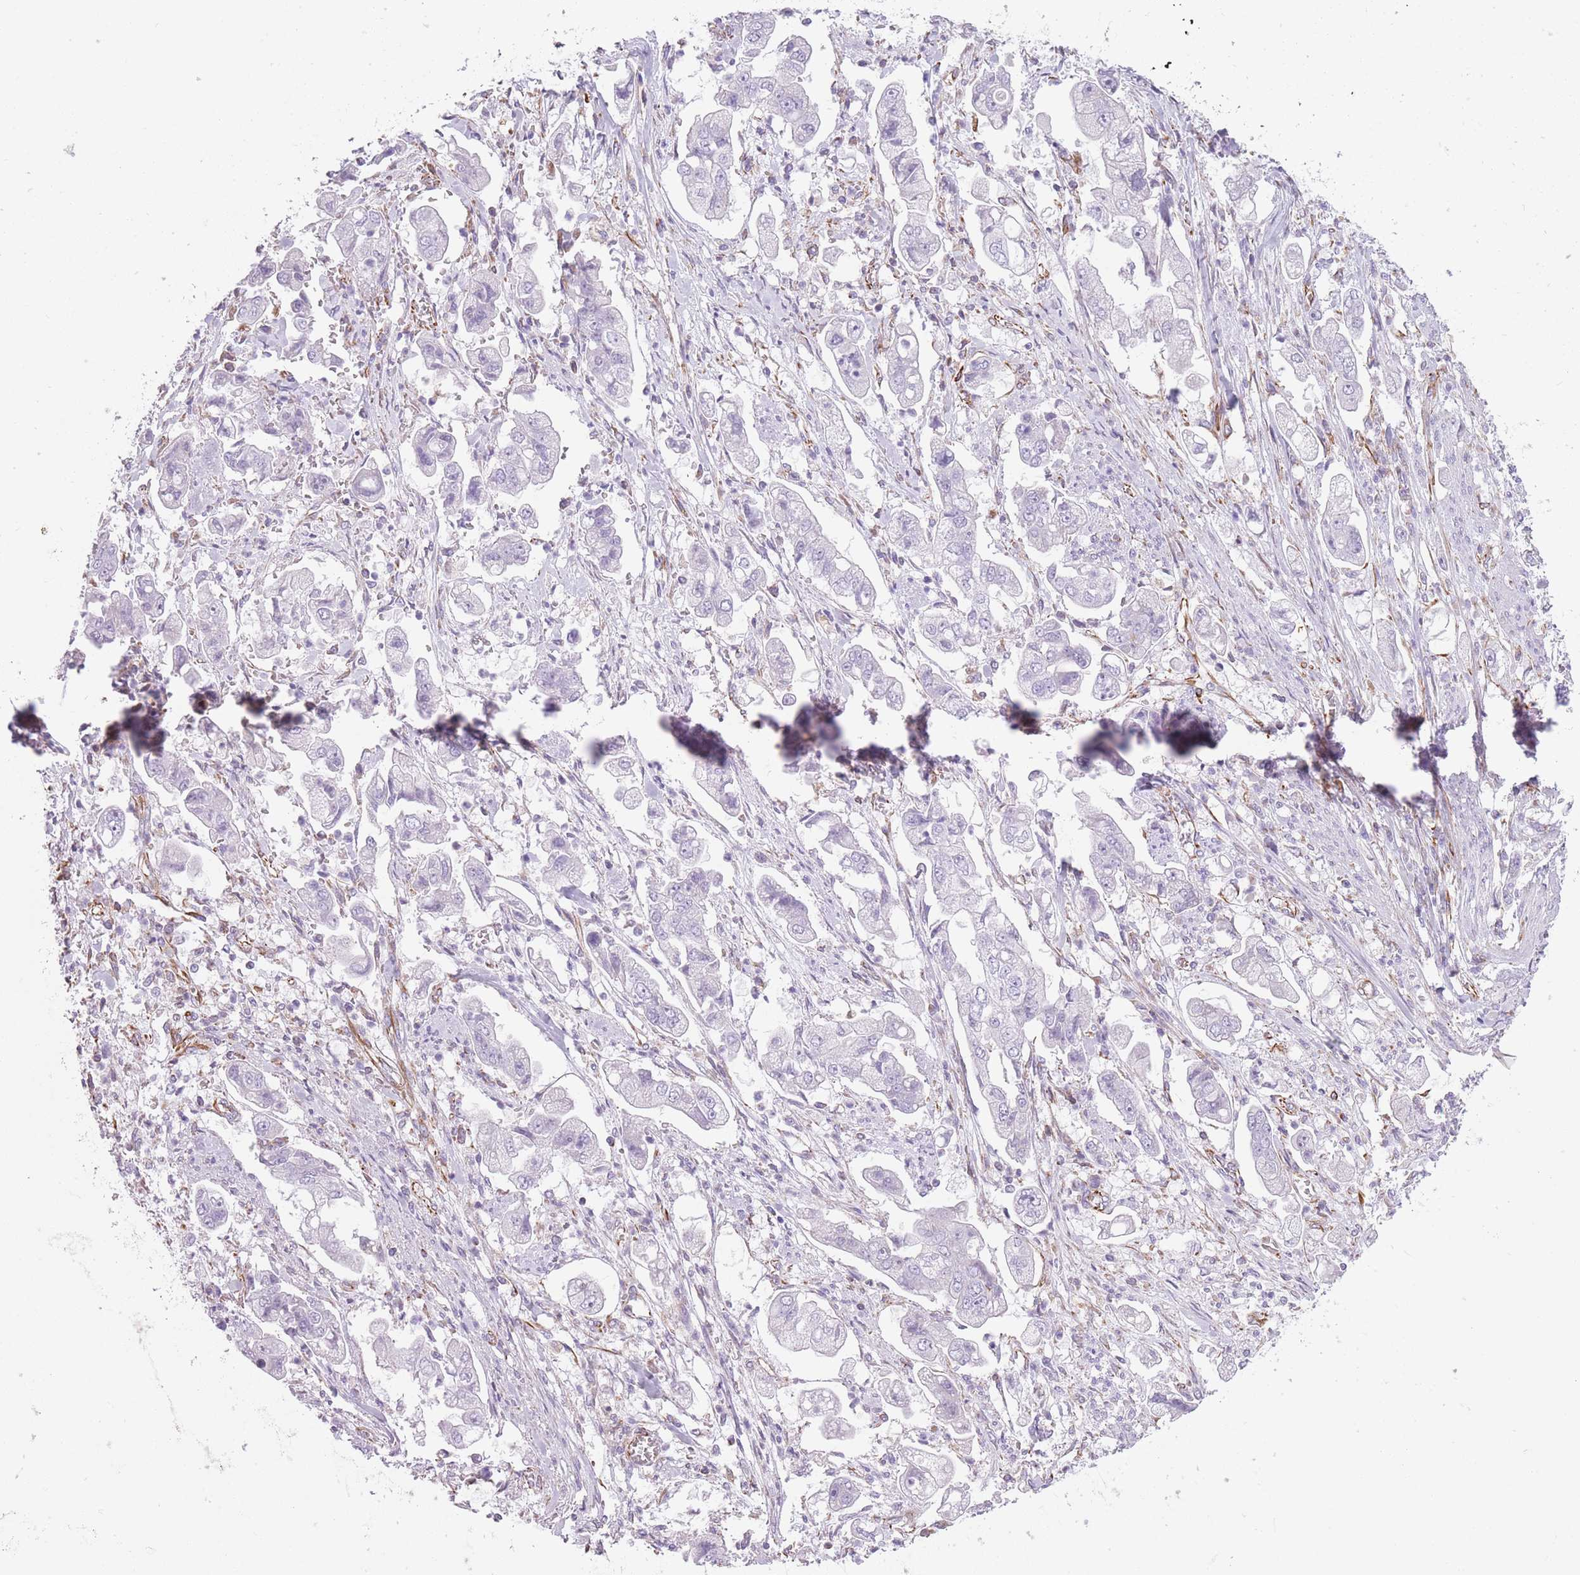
{"staining": {"intensity": "negative", "quantity": "none", "location": "none"}, "tissue": "stomach cancer", "cell_type": "Tumor cells", "image_type": "cancer", "snomed": [{"axis": "morphology", "description": "Adenocarcinoma, NOS"}, {"axis": "topography", "description": "Stomach"}], "caption": "Immunohistochemical staining of adenocarcinoma (stomach) demonstrates no significant positivity in tumor cells.", "gene": "PTCD1", "patient": {"sex": "male", "age": 62}}